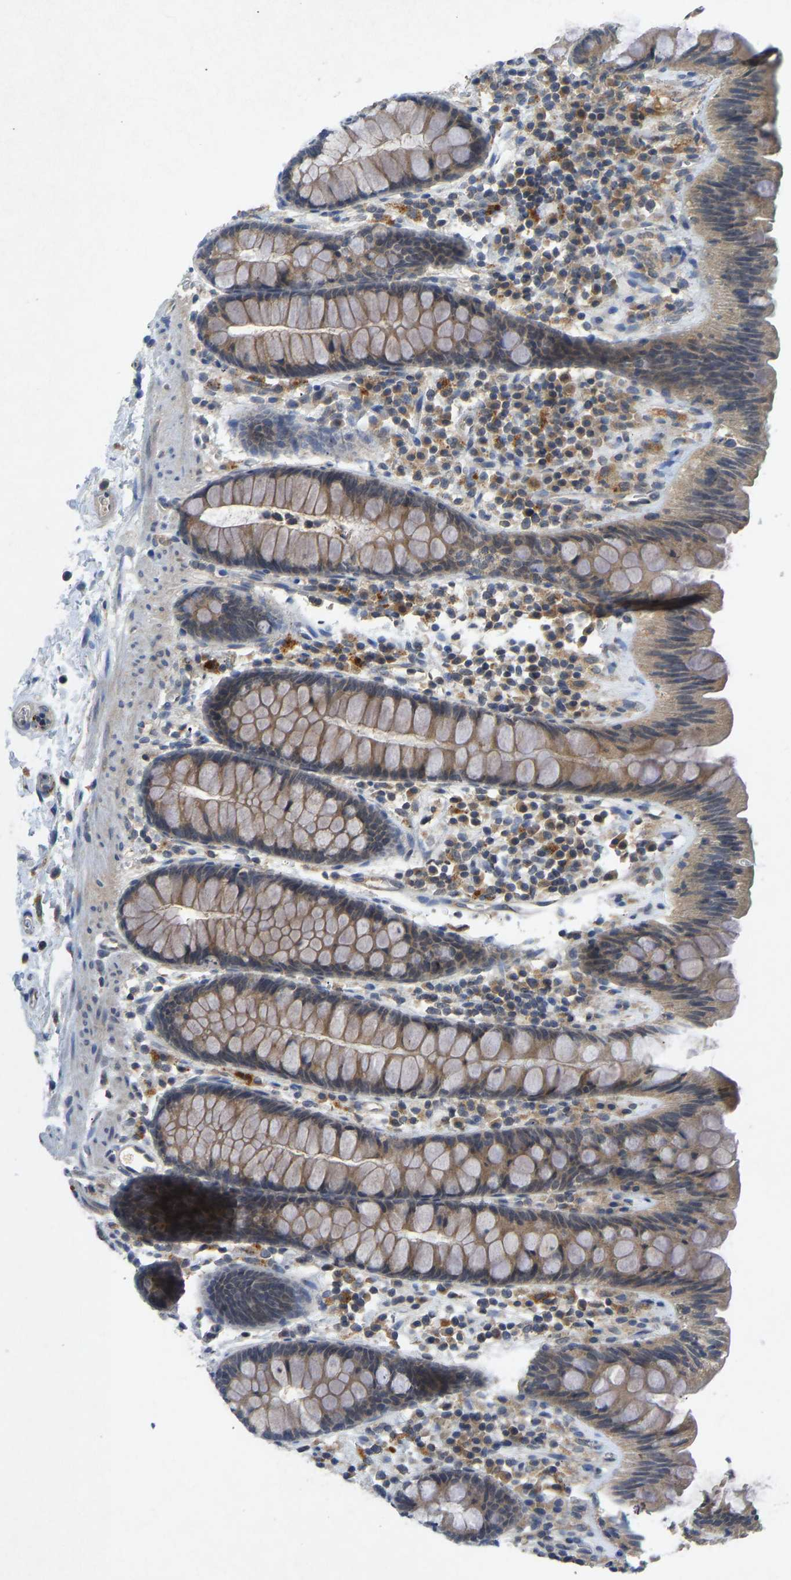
{"staining": {"intensity": "weak", "quantity": ">75%", "location": "cytoplasmic/membranous"}, "tissue": "colon", "cell_type": "Endothelial cells", "image_type": "normal", "snomed": [{"axis": "morphology", "description": "Normal tissue, NOS"}, {"axis": "topography", "description": "Colon"}], "caption": "Colon stained with a brown dye exhibits weak cytoplasmic/membranous positive staining in approximately >75% of endothelial cells.", "gene": "PDE7A", "patient": {"sex": "female", "age": 80}}